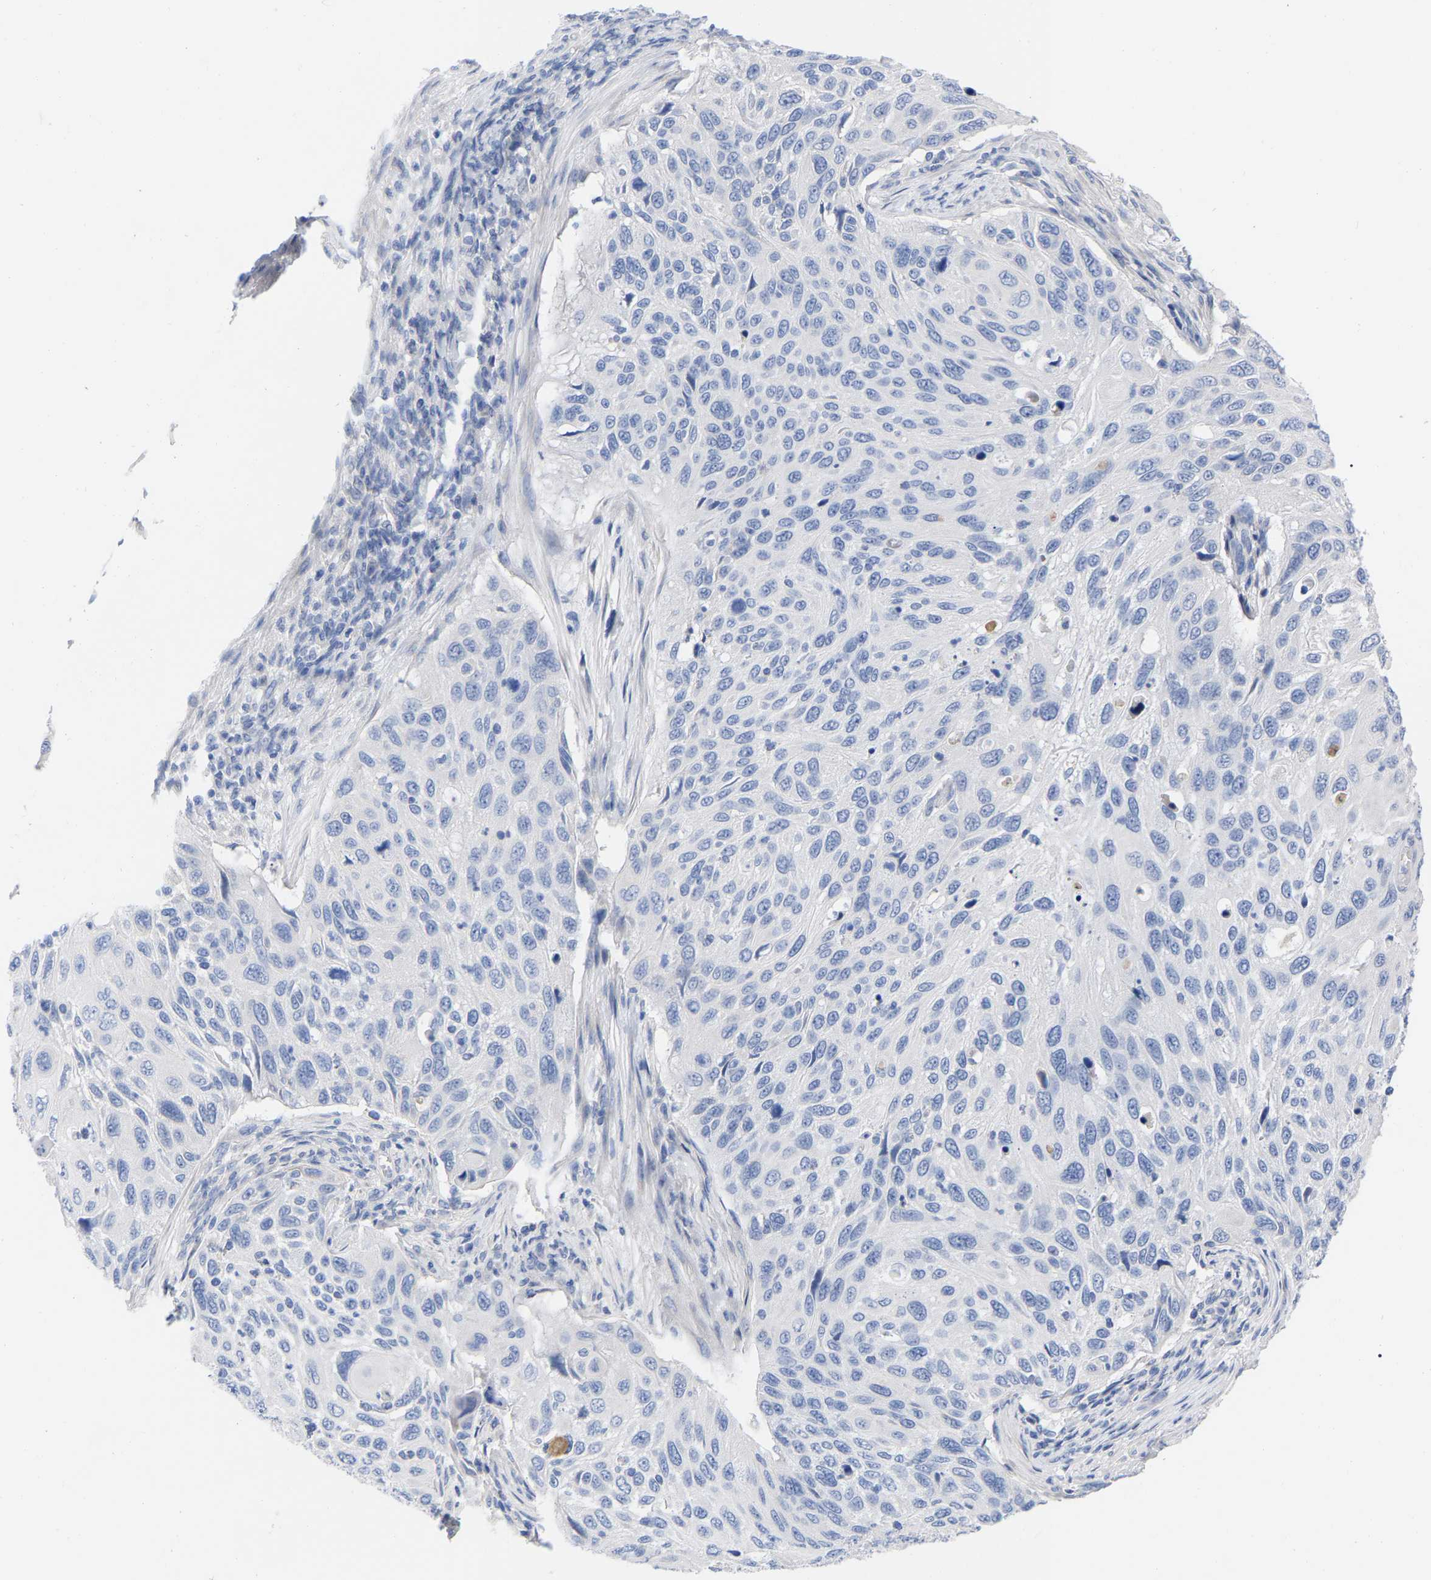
{"staining": {"intensity": "negative", "quantity": "none", "location": "none"}, "tissue": "cervical cancer", "cell_type": "Tumor cells", "image_type": "cancer", "snomed": [{"axis": "morphology", "description": "Squamous cell carcinoma, NOS"}, {"axis": "topography", "description": "Cervix"}], "caption": "Tumor cells show no significant protein expression in squamous cell carcinoma (cervical).", "gene": "HAPLN1", "patient": {"sex": "female", "age": 70}}